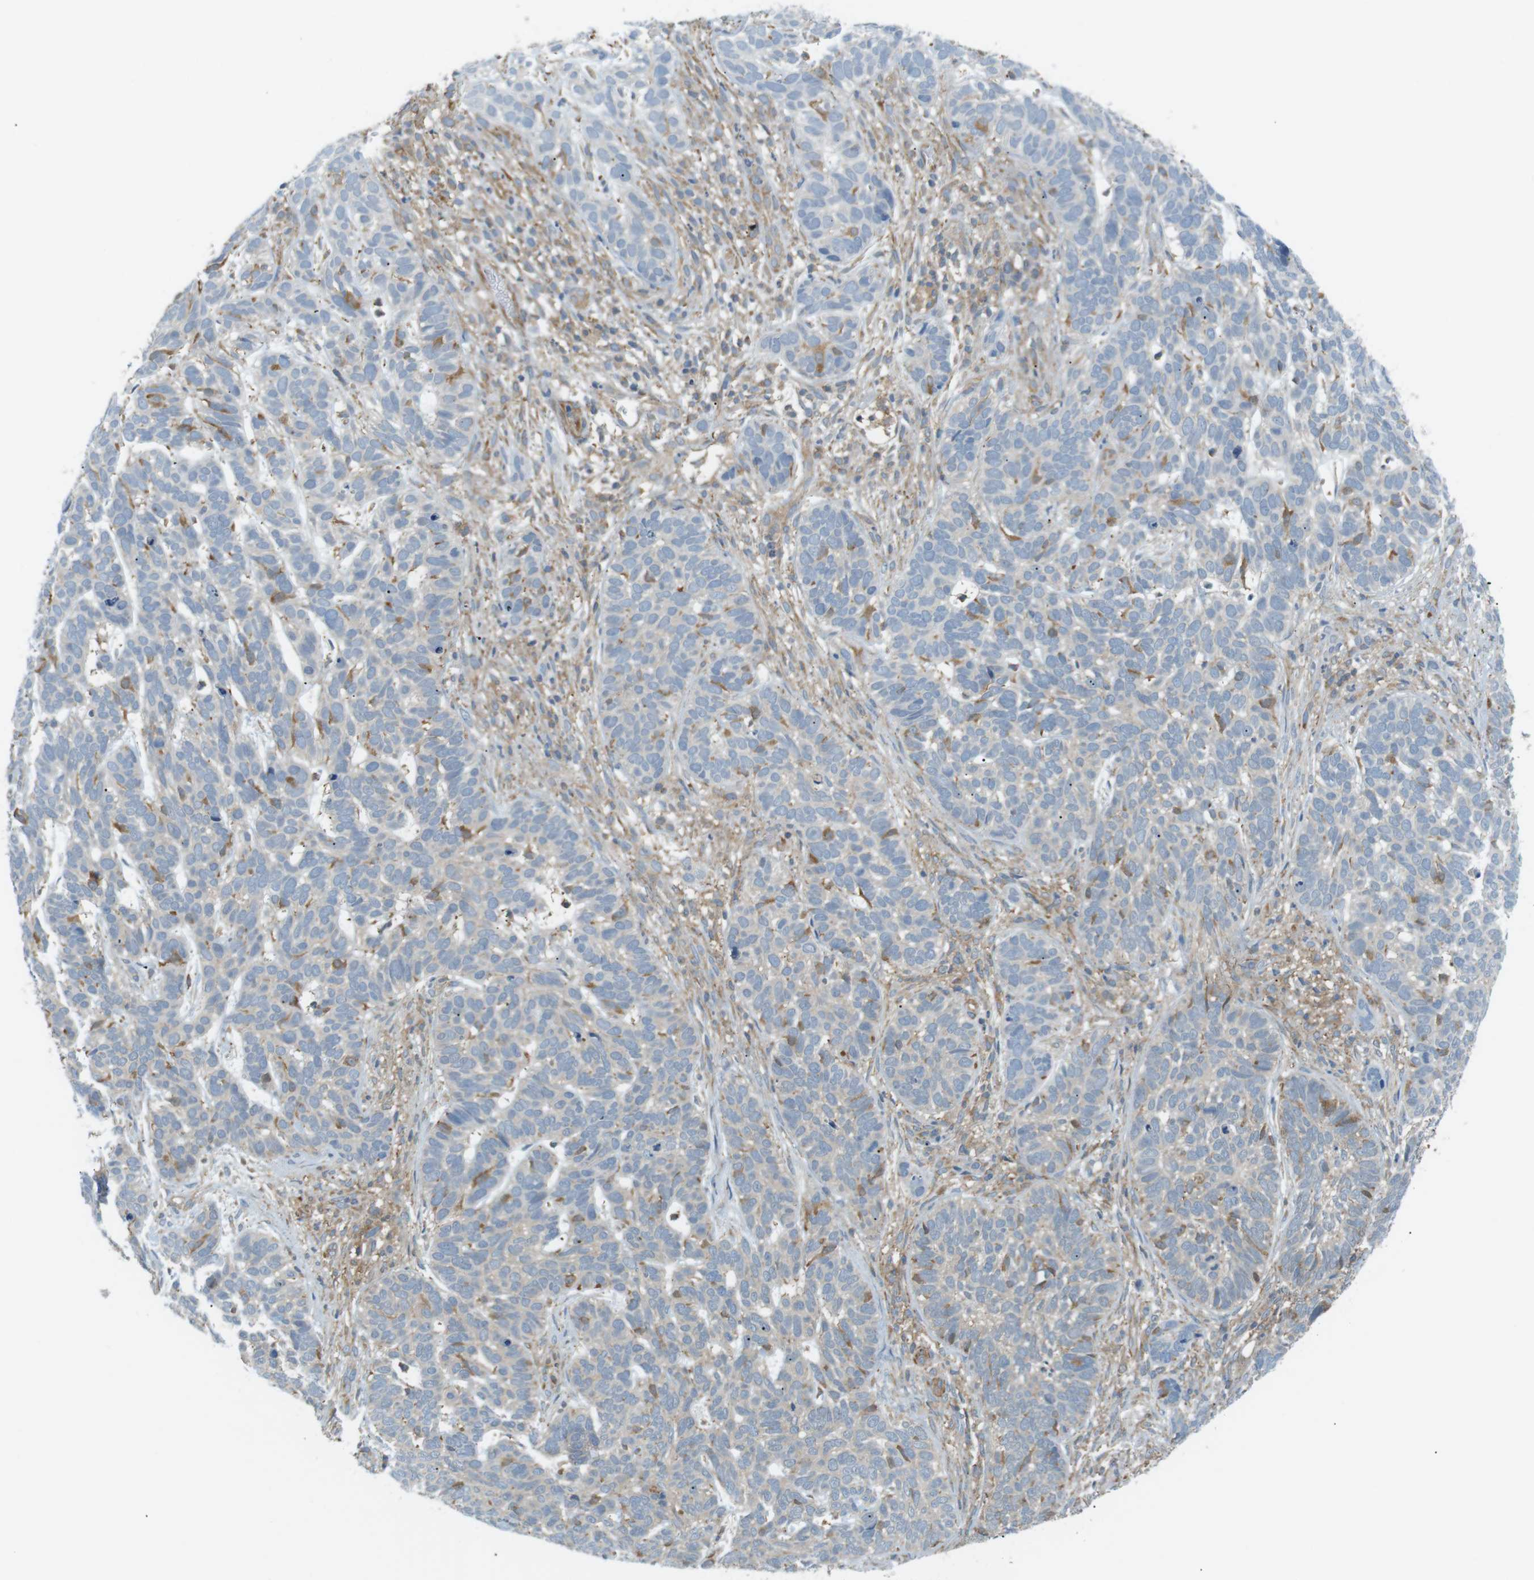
{"staining": {"intensity": "negative", "quantity": "none", "location": "none"}, "tissue": "skin cancer", "cell_type": "Tumor cells", "image_type": "cancer", "snomed": [{"axis": "morphology", "description": "Basal cell carcinoma"}, {"axis": "topography", "description": "Skin"}], "caption": "This is an immunohistochemistry photomicrograph of skin cancer. There is no positivity in tumor cells.", "gene": "PEPD", "patient": {"sex": "male", "age": 87}}